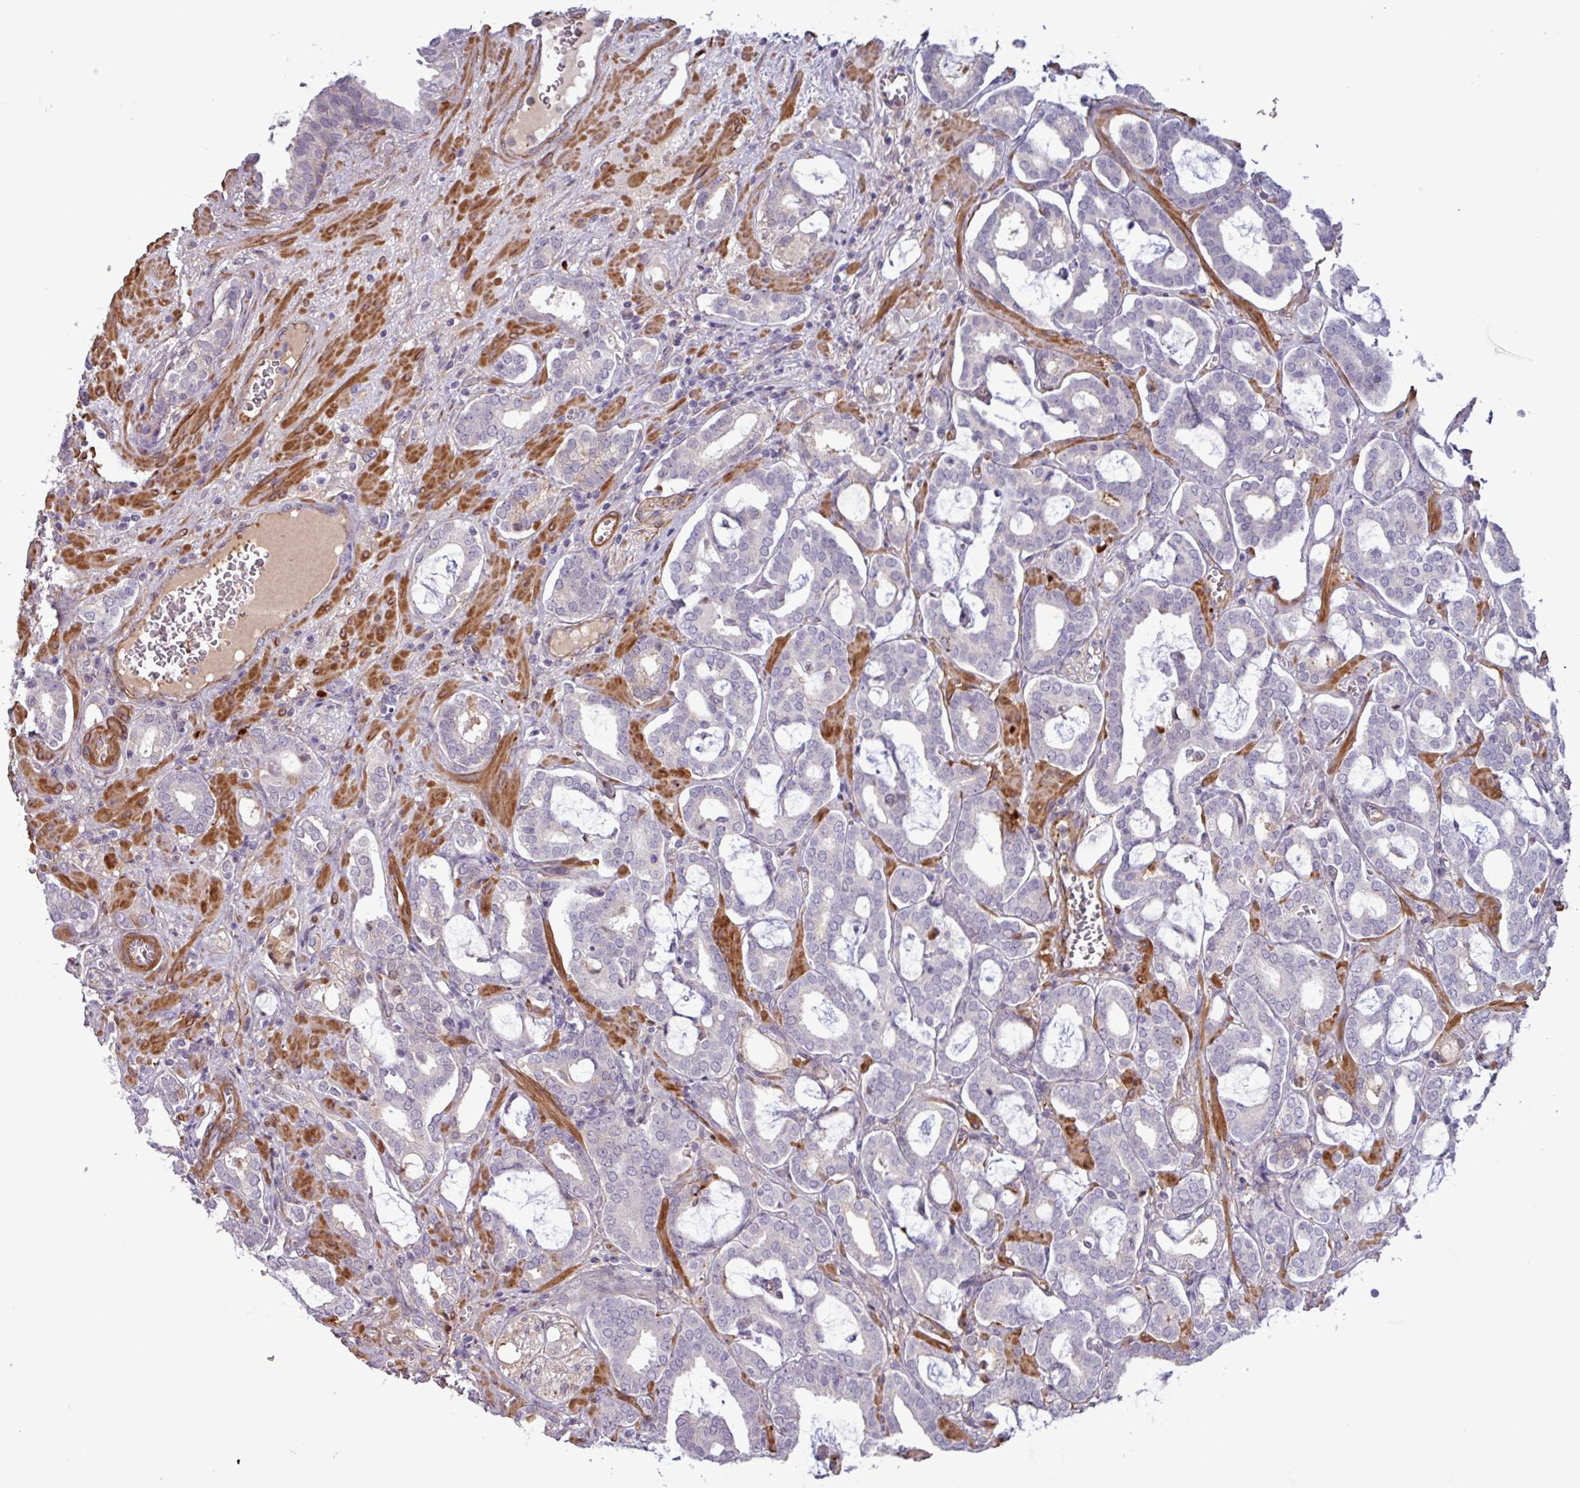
{"staining": {"intensity": "negative", "quantity": "none", "location": "none"}, "tissue": "prostate cancer", "cell_type": "Tumor cells", "image_type": "cancer", "snomed": [{"axis": "morphology", "description": "Adenocarcinoma, High grade"}, {"axis": "topography", "description": "Prostate and seminal vesicle, NOS"}], "caption": "Prostate high-grade adenocarcinoma was stained to show a protein in brown. There is no significant expression in tumor cells.", "gene": "PCED1A", "patient": {"sex": "male", "age": 67}}